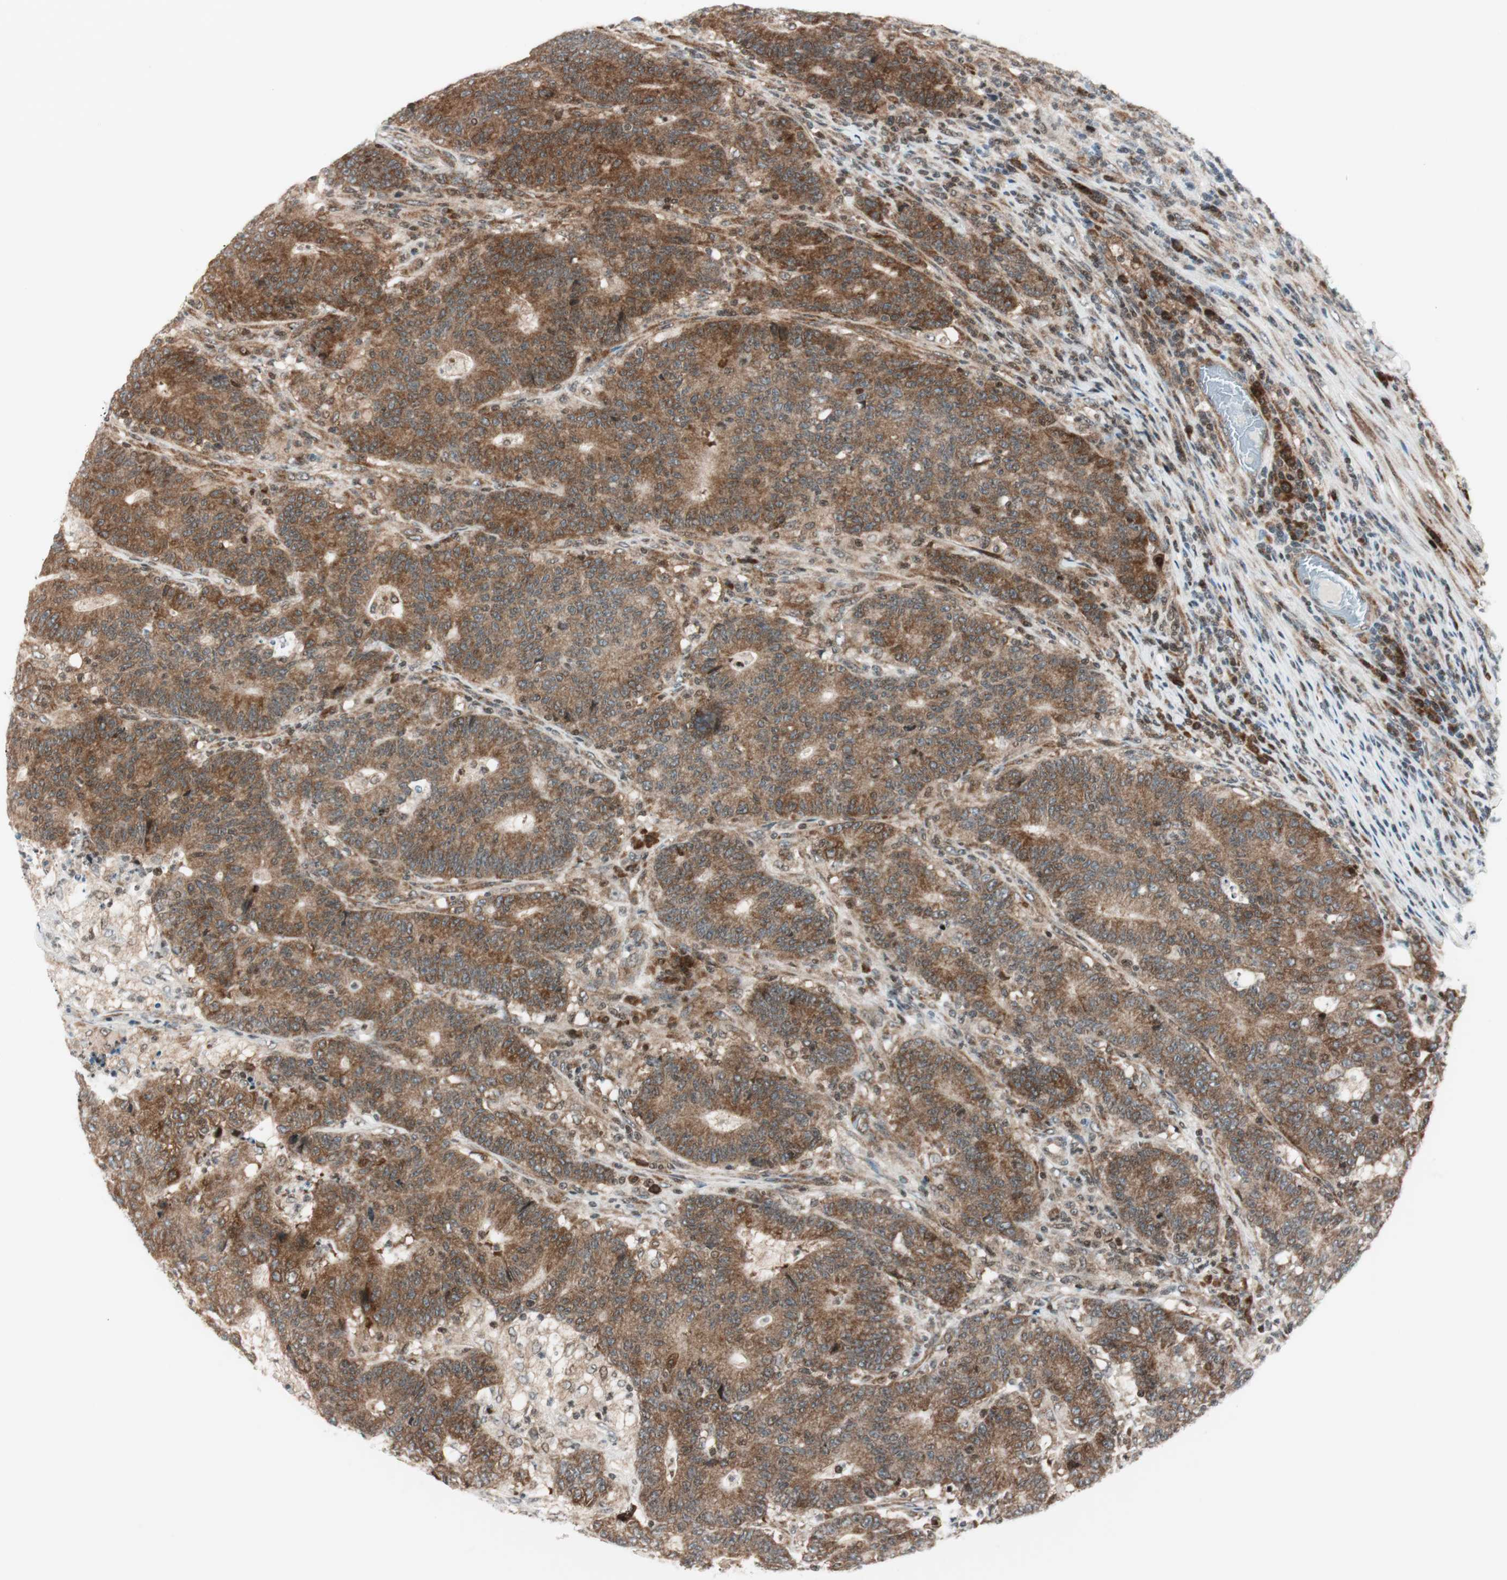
{"staining": {"intensity": "strong", "quantity": ">75%", "location": "cytoplasmic/membranous"}, "tissue": "colorectal cancer", "cell_type": "Tumor cells", "image_type": "cancer", "snomed": [{"axis": "morphology", "description": "Normal tissue, NOS"}, {"axis": "morphology", "description": "Adenocarcinoma, NOS"}, {"axis": "topography", "description": "Colon"}], "caption": "A photomicrograph of human colorectal cancer stained for a protein displays strong cytoplasmic/membranous brown staining in tumor cells.", "gene": "TPT1", "patient": {"sex": "female", "age": 75}}